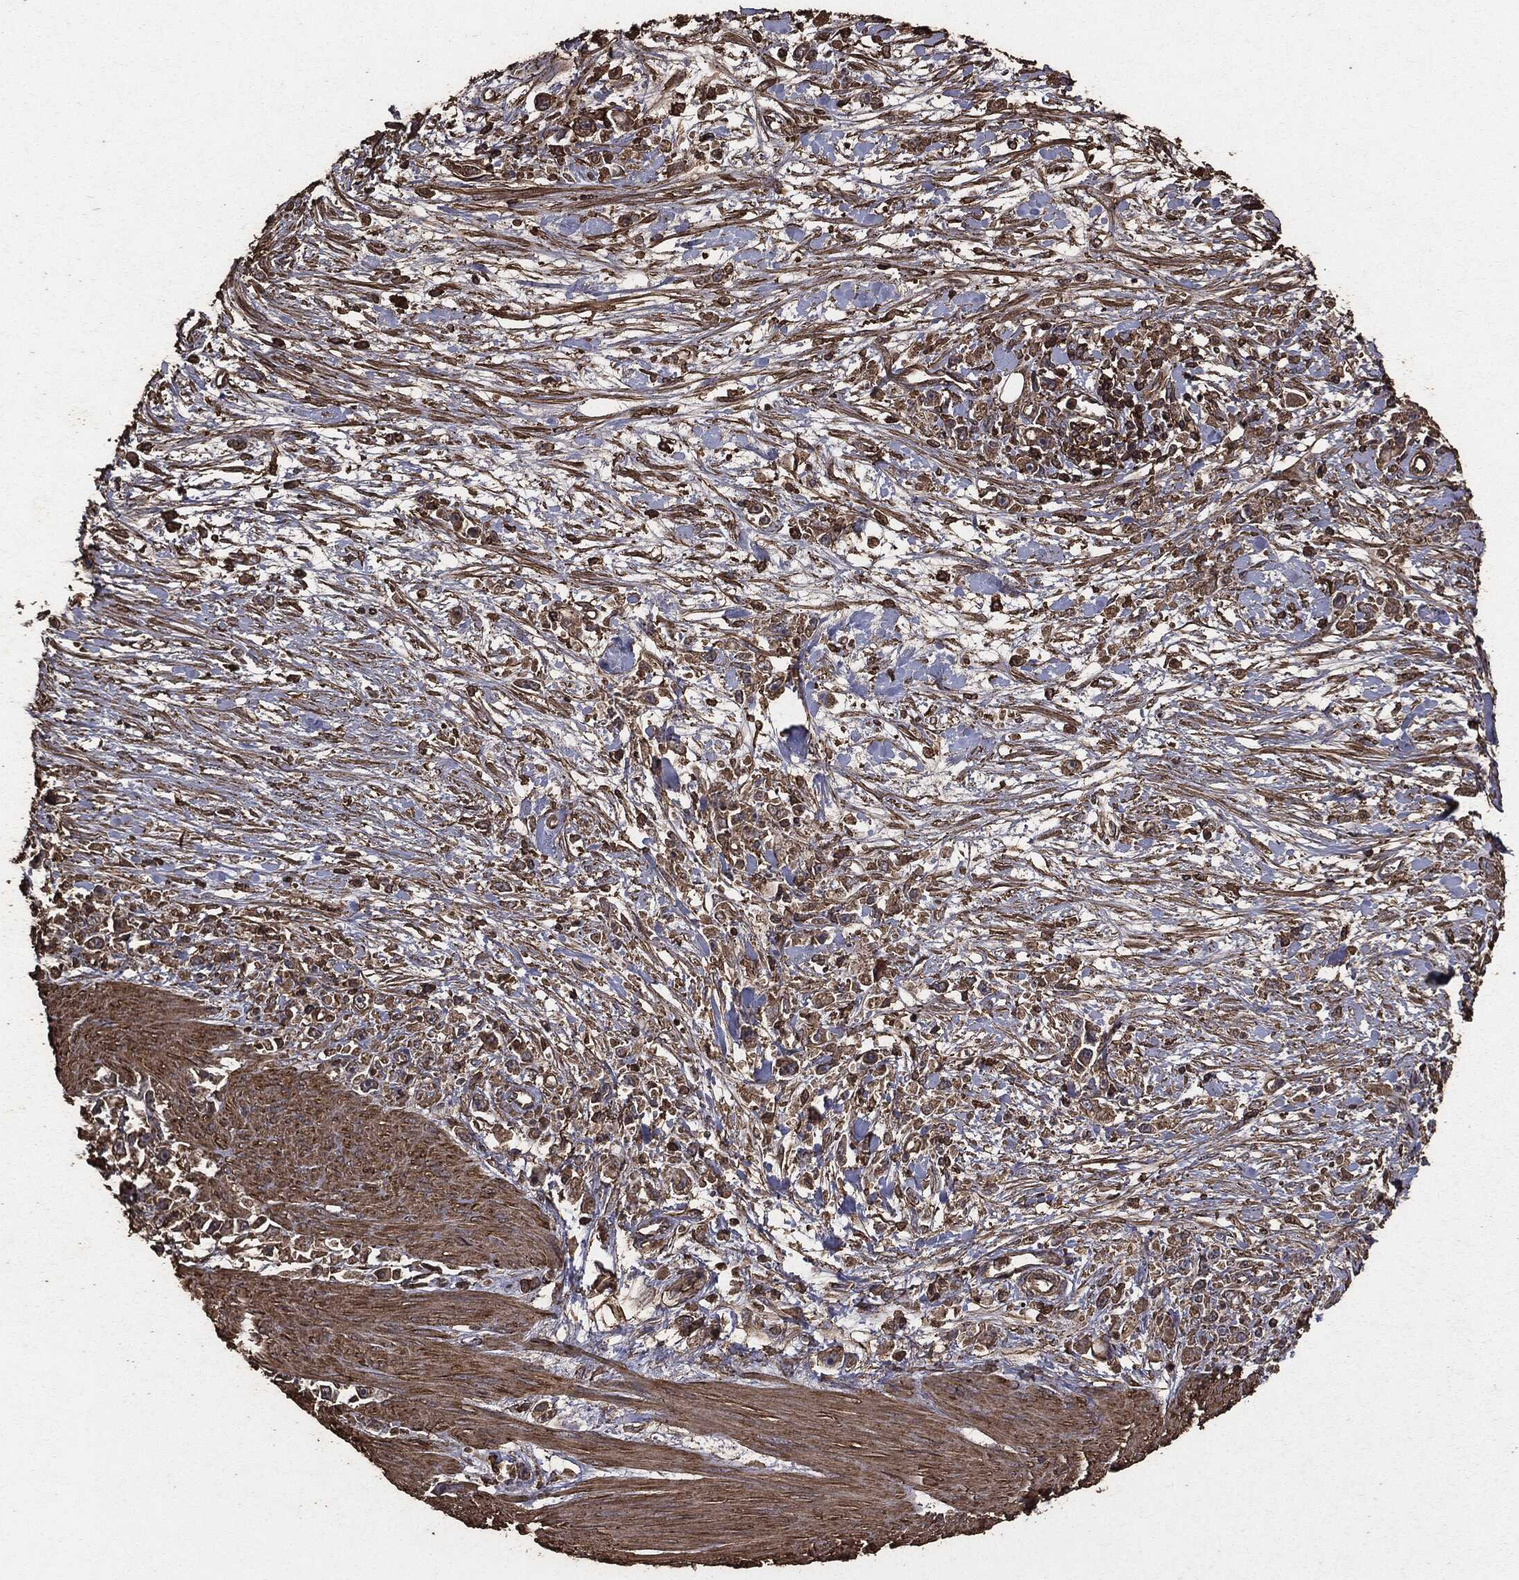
{"staining": {"intensity": "moderate", "quantity": ">75%", "location": "cytoplasmic/membranous"}, "tissue": "stomach cancer", "cell_type": "Tumor cells", "image_type": "cancer", "snomed": [{"axis": "morphology", "description": "Adenocarcinoma, NOS"}, {"axis": "topography", "description": "Stomach"}], "caption": "A medium amount of moderate cytoplasmic/membranous positivity is present in about >75% of tumor cells in stomach cancer tissue.", "gene": "MTOR", "patient": {"sex": "female", "age": 59}}